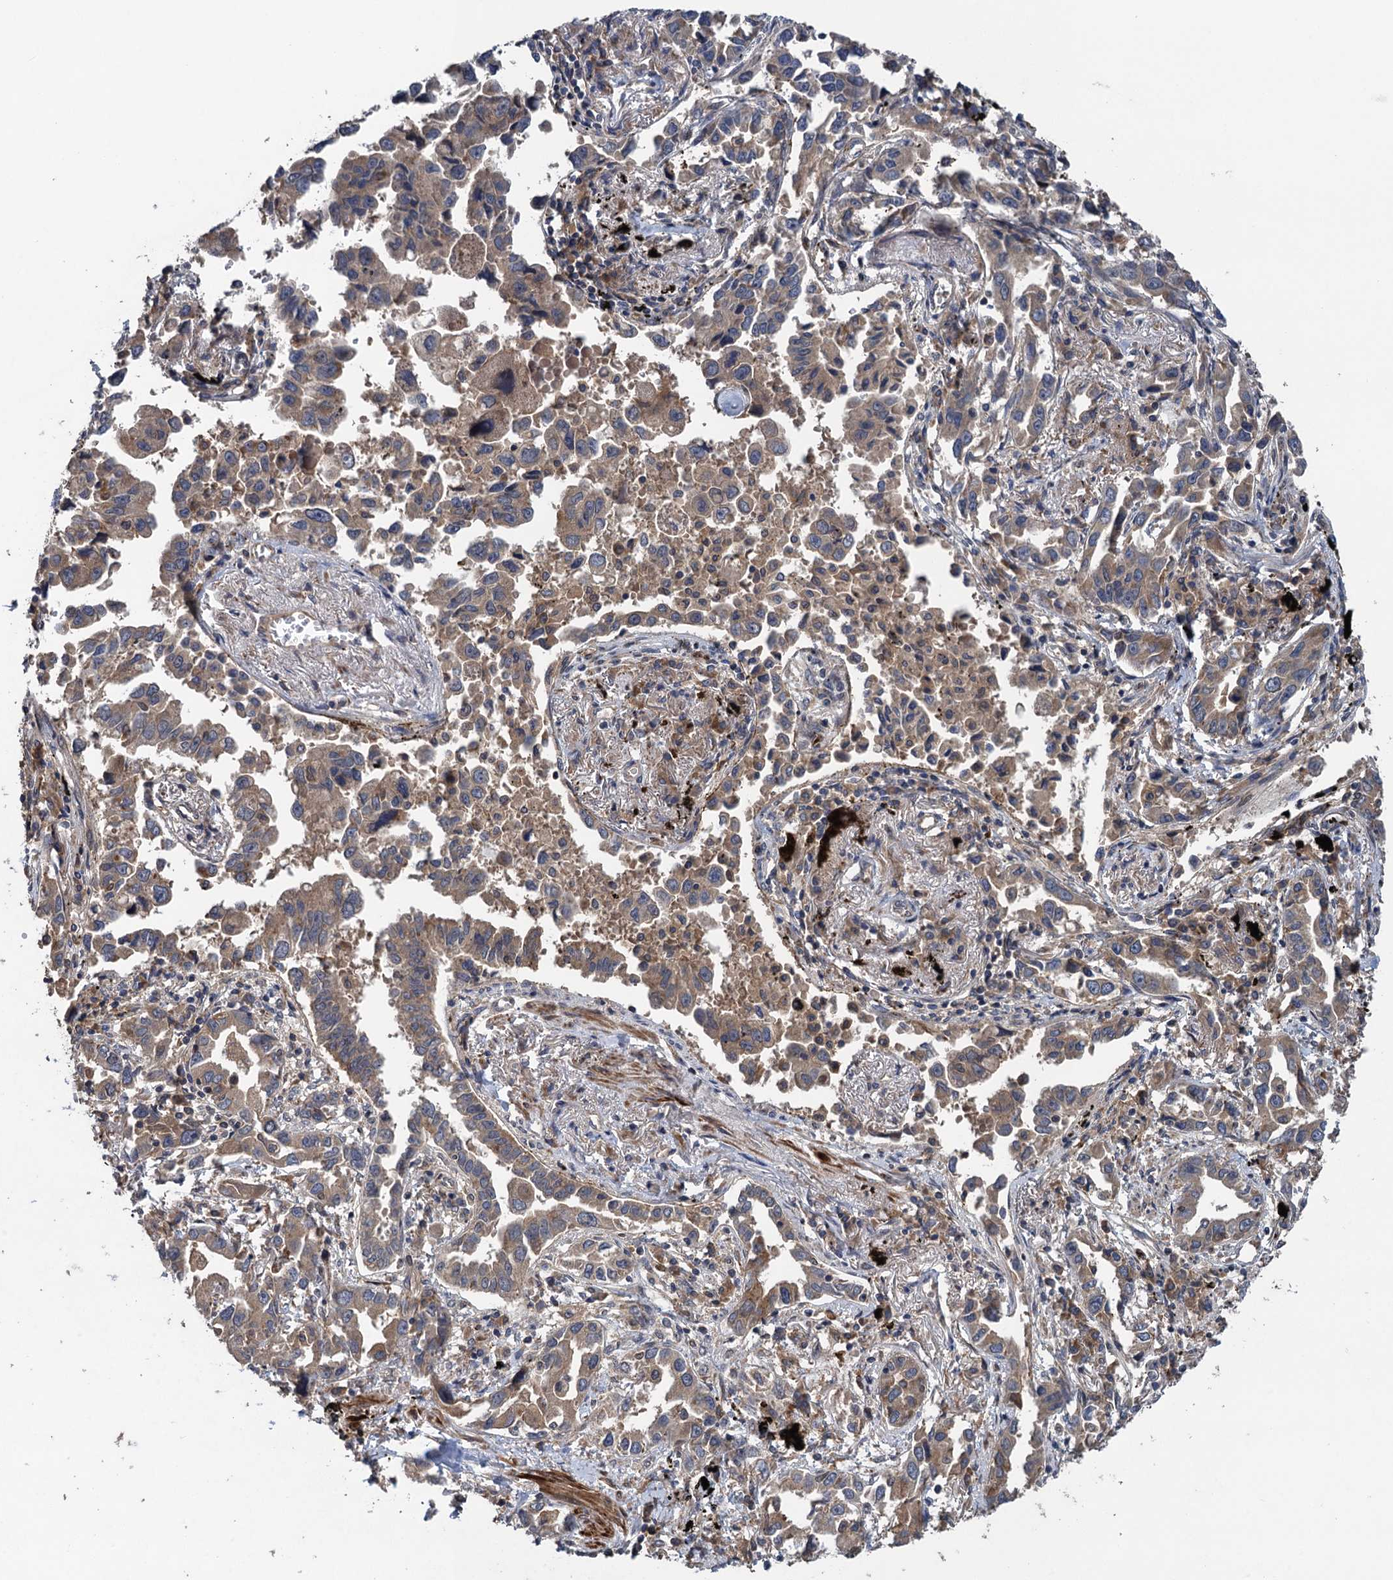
{"staining": {"intensity": "moderate", "quantity": "25%-75%", "location": "cytoplasmic/membranous"}, "tissue": "lung cancer", "cell_type": "Tumor cells", "image_type": "cancer", "snomed": [{"axis": "morphology", "description": "Adenocarcinoma, NOS"}, {"axis": "topography", "description": "Lung"}], "caption": "Moderate cytoplasmic/membranous staining for a protein is present in approximately 25%-75% of tumor cells of lung cancer (adenocarcinoma) using IHC.", "gene": "CNTN5", "patient": {"sex": "male", "age": 67}}